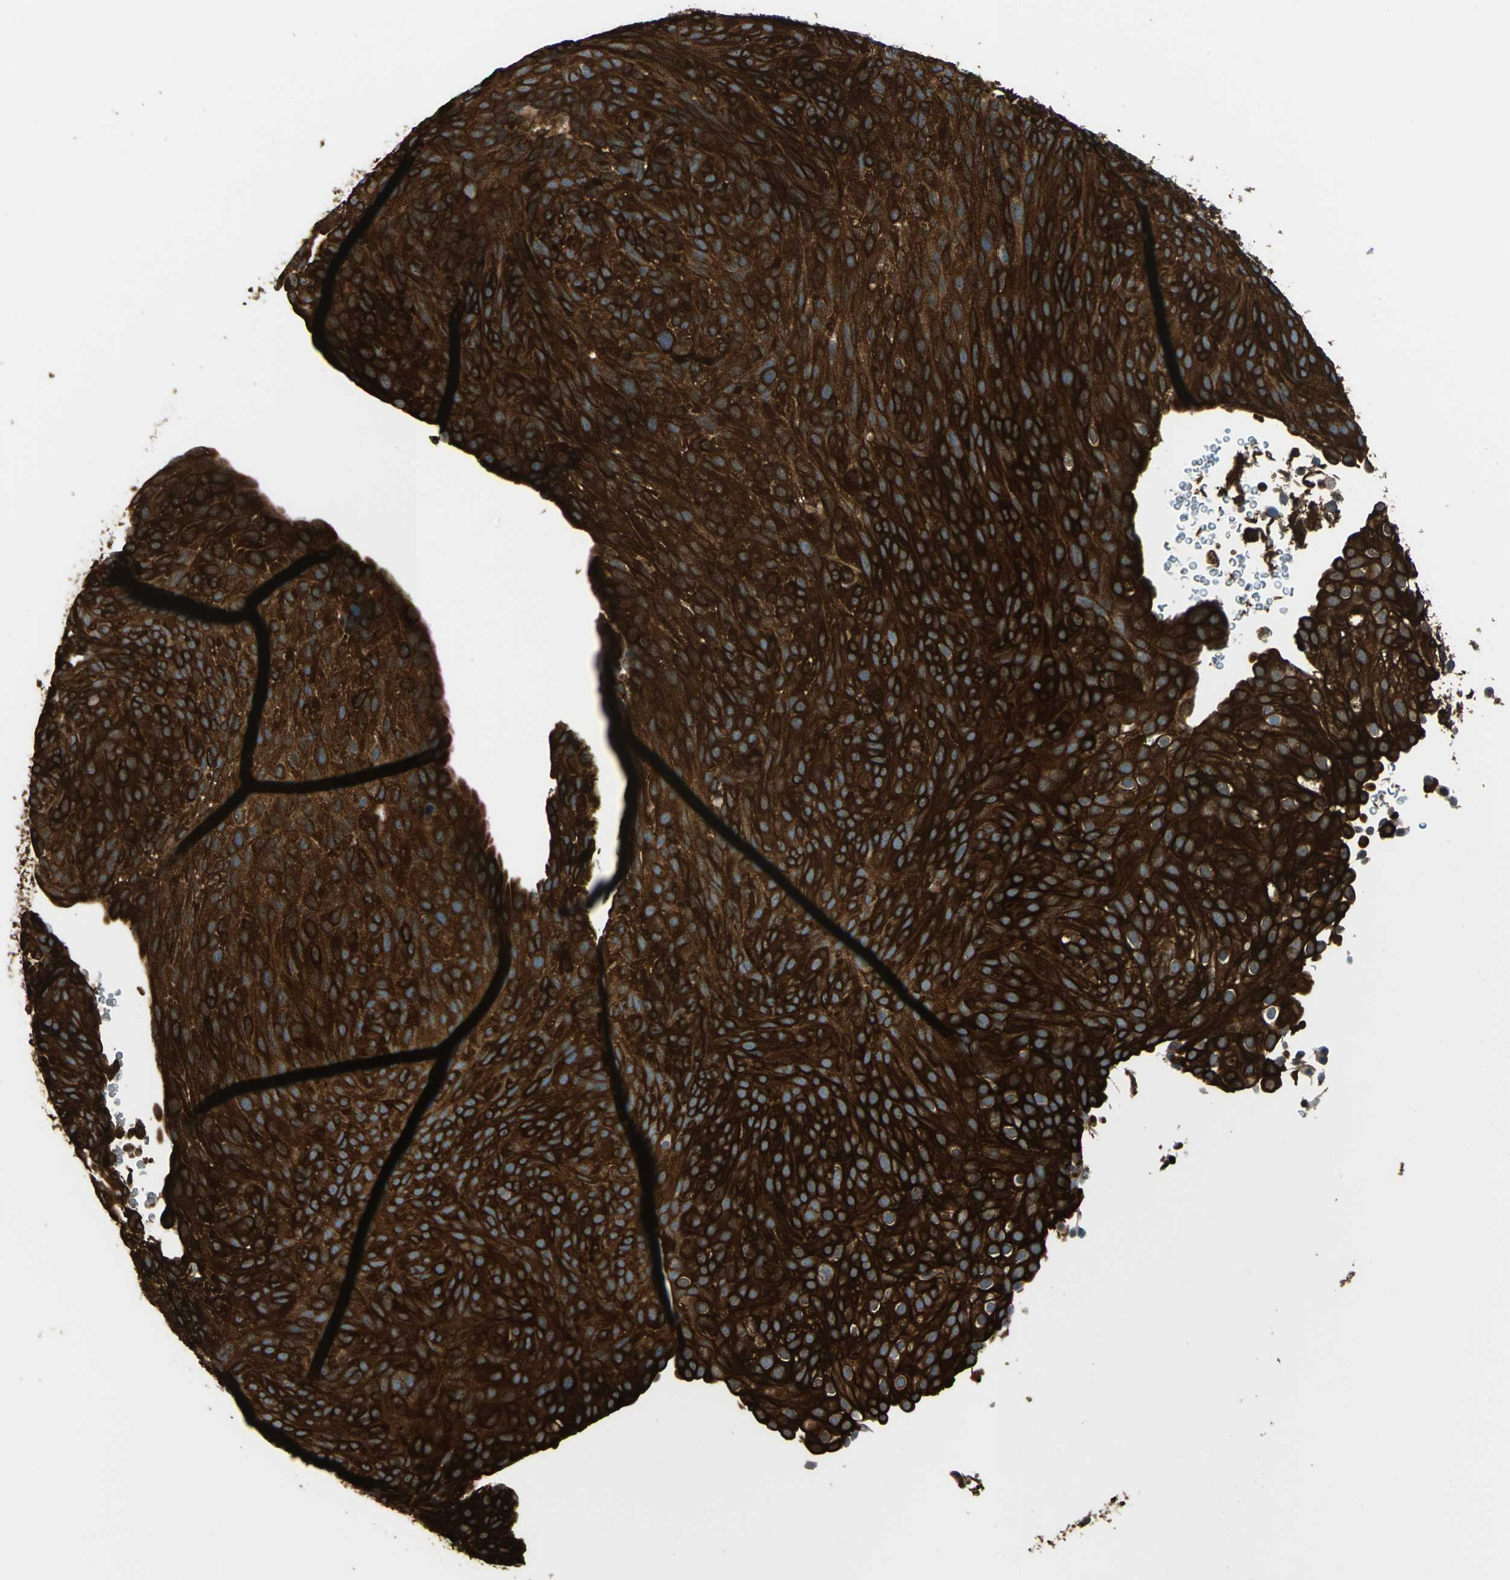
{"staining": {"intensity": "strong", "quantity": ">75%", "location": "cytoplasmic/membranous"}, "tissue": "urothelial cancer", "cell_type": "Tumor cells", "image_type": "cancer", "snomed": [{"axis": "morphology", "description": "Urothelial carcinoma, Low grade"}, {"axis": "topography", "description": "Urinary bladder"}], "caption": "A brown stain labels strong cytoplasmic/membranous expression of a protein in human urothelial cancer tumor cells.", "gene": "HSPB1", "patient": {"sex": "male", "age": 78}}